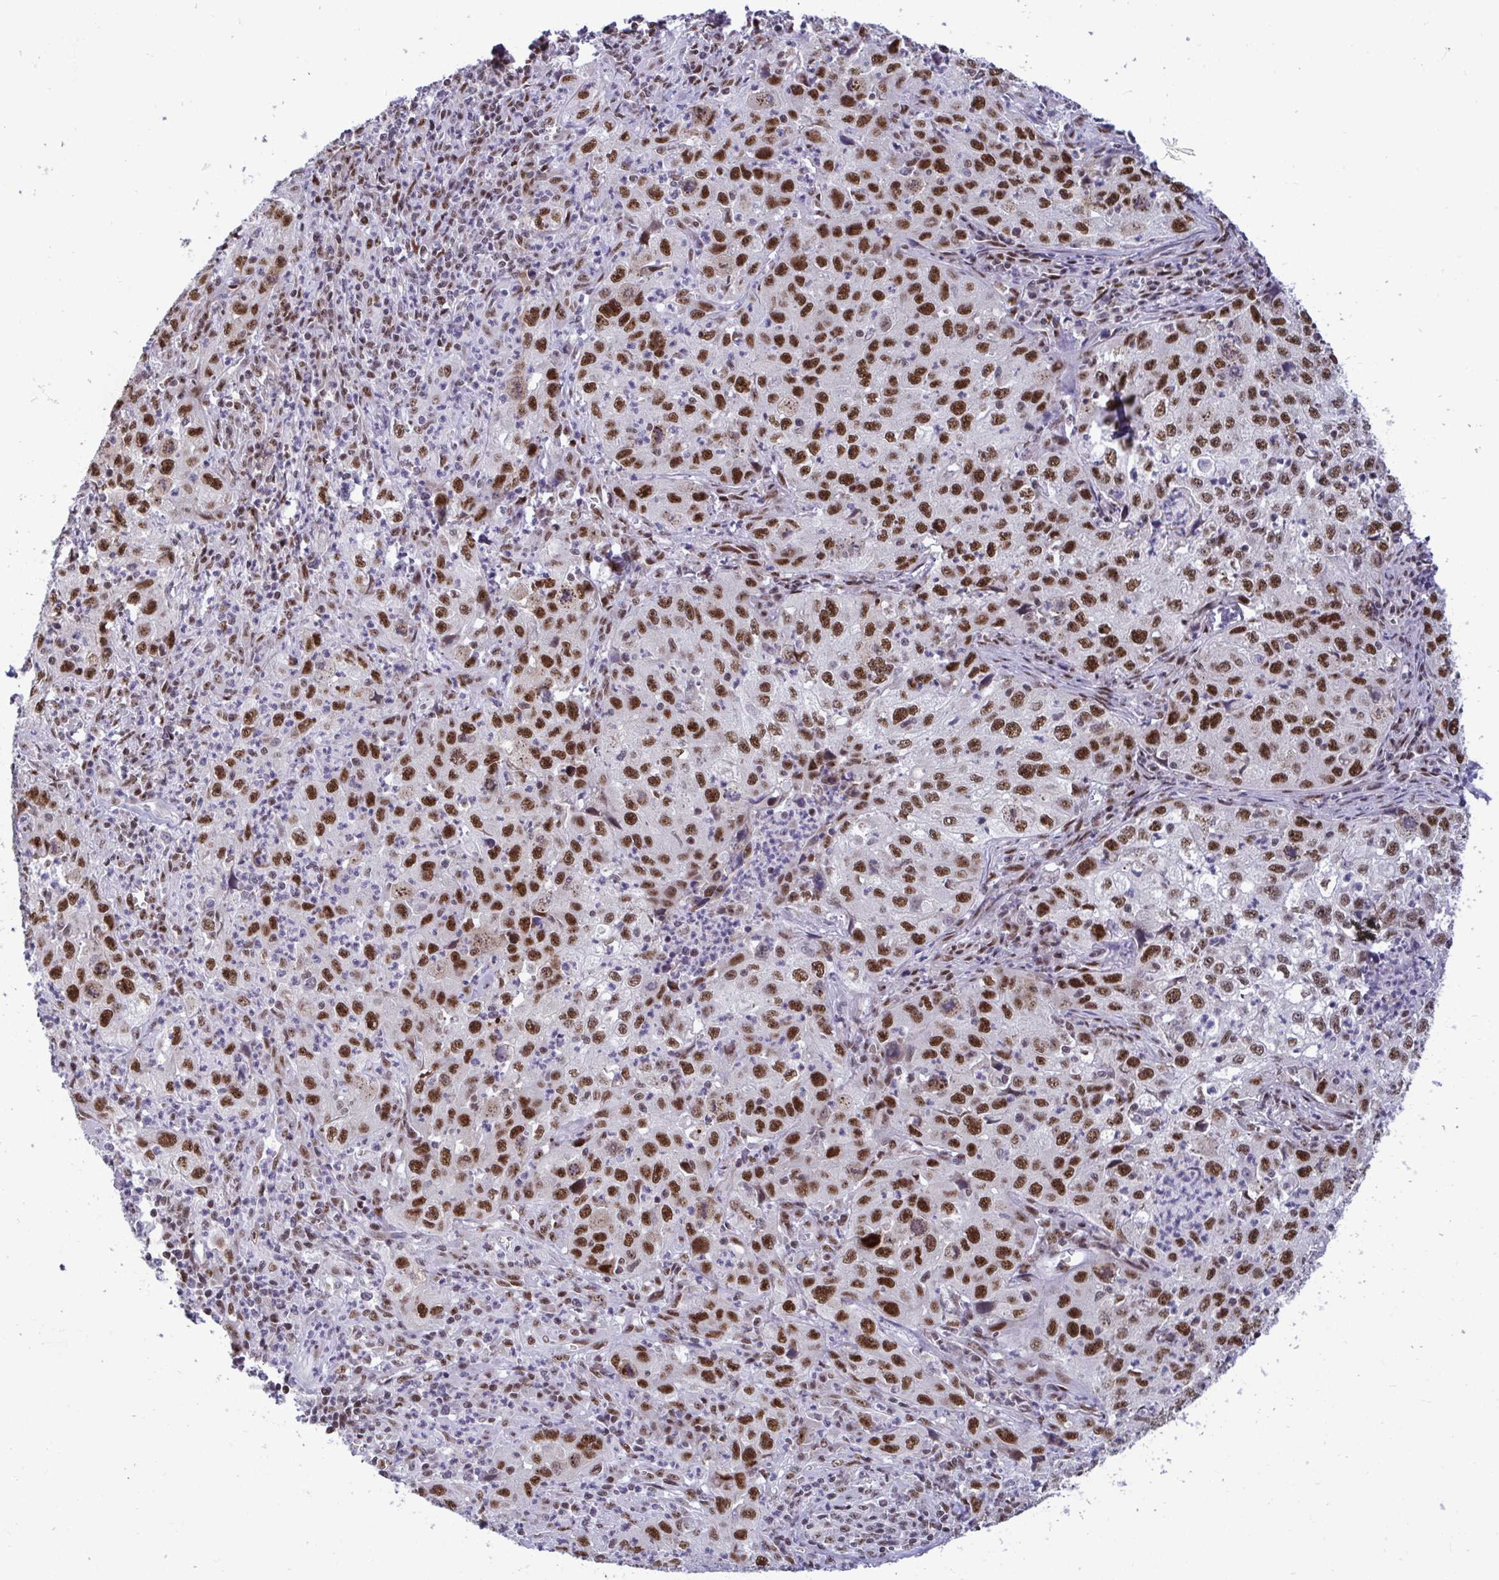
{"staining": {"intensity": "strong", "quantity": ">75%", "location": "nuclear"}, "tissue": "lung cancer", "cell_type": "Tumor cells", "image_type": "cancer", "snomed": [{"axis": "morphology", "description": "Squamous cell carcinoma, NOS"}, {"axis": "topography", "description": "Lung"}], "caption": "Protein expression by immunohistochemistry exhibits strong nuclear positivity in about >75% of tumor cells in lung squamous cell carcinoma.", "gene": "WBP11", "patient": {"sex": "male", "age": 71}}